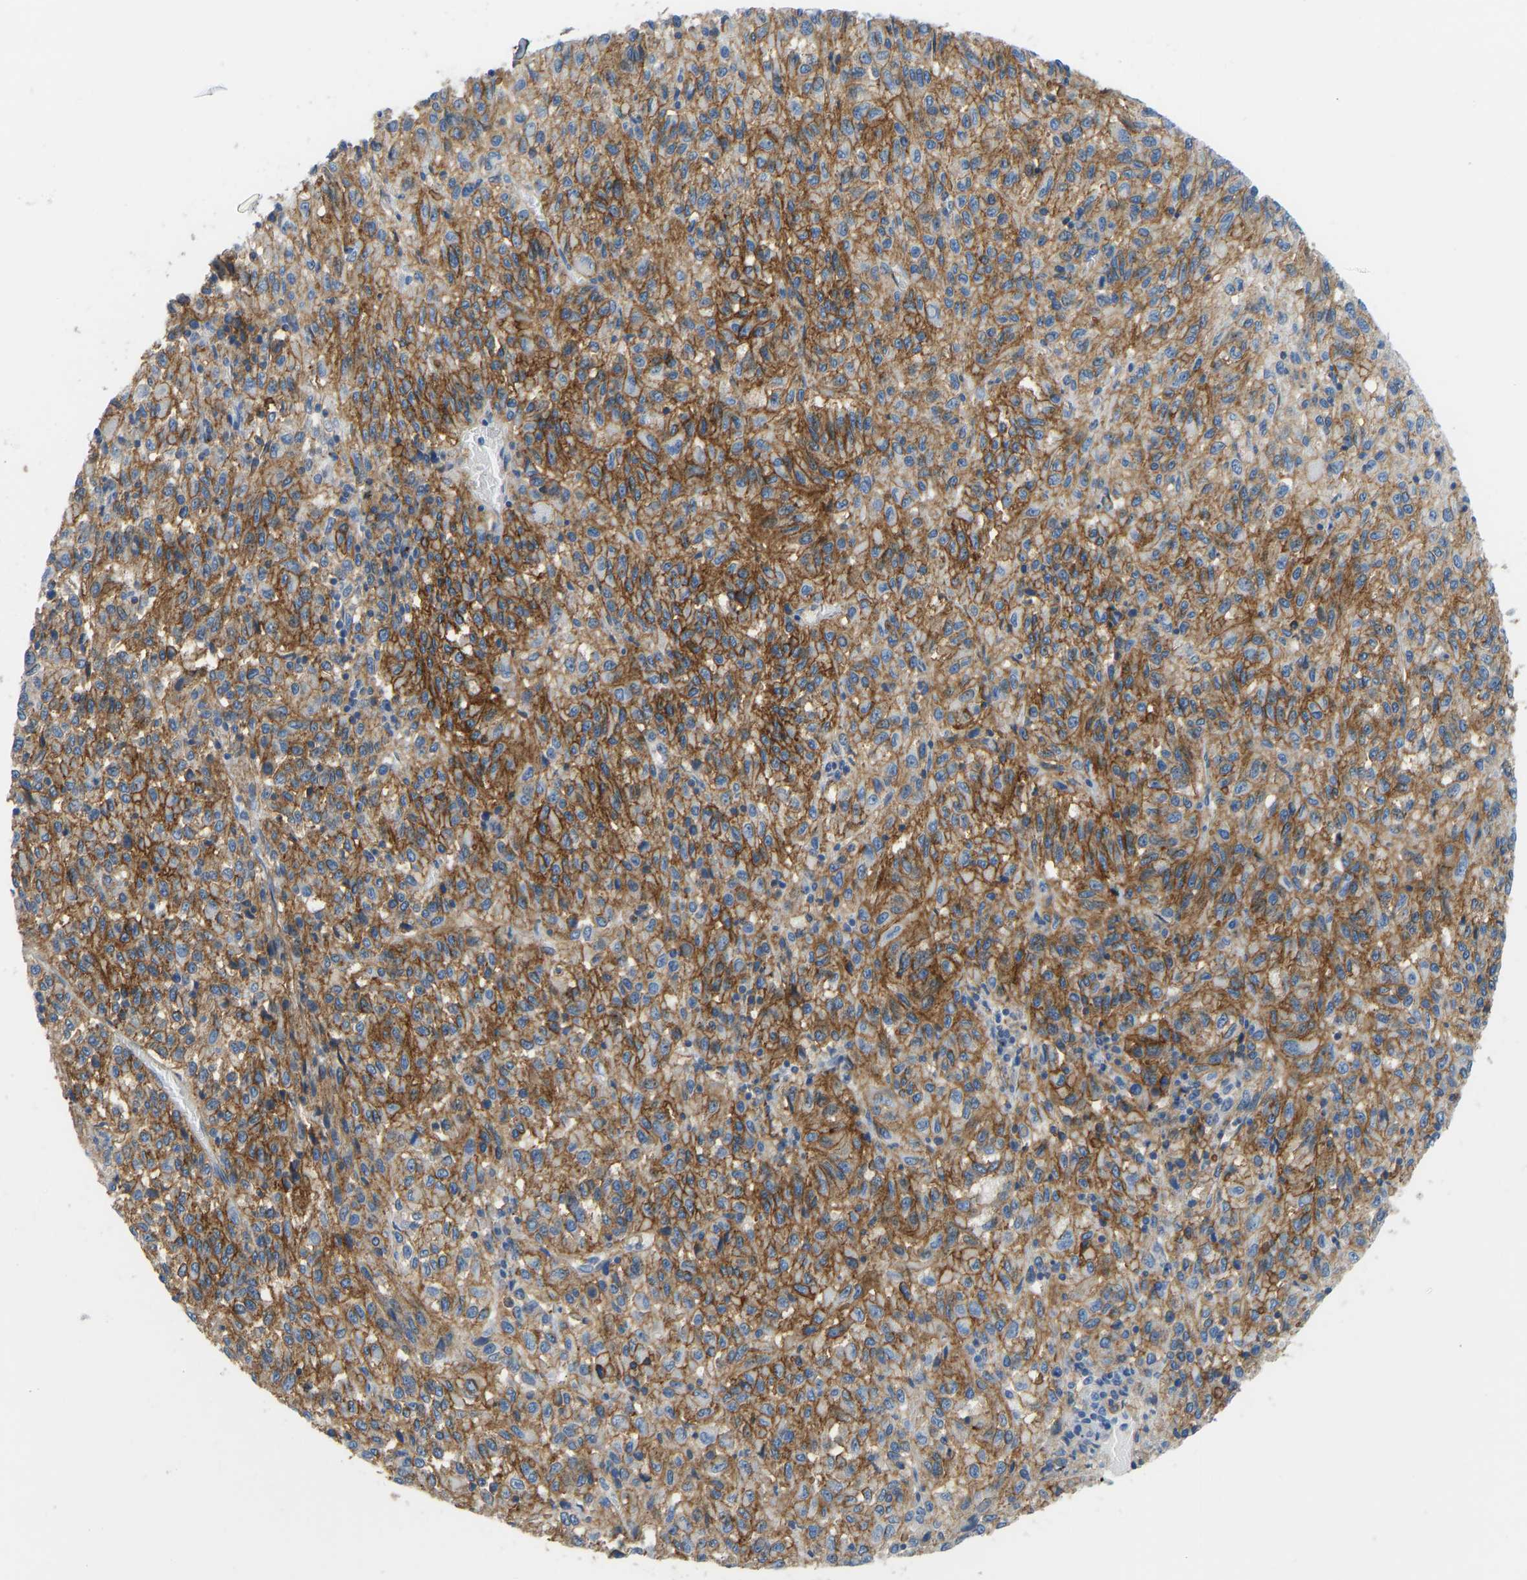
{"staining": {"intensity": "strong", "quantity": ">75%", "location": "cytoplasmic/membranous"}, "tissue": "melanoma", "cell_type": "Tumor cells", "image_type": "cancer", "snomed": [{"axis": "morphology", "description": "Malignant melanoma, Metastatic site"}, {"axis": "topography", "description": "Lung"}], "caption": "The immunohistochemical stain shows strong cytoplasmic/membranous staining in tumor cells of melanoma tissue.", "gene": "ATP1A1", "patient": {"sex": "male", "age": 64}}